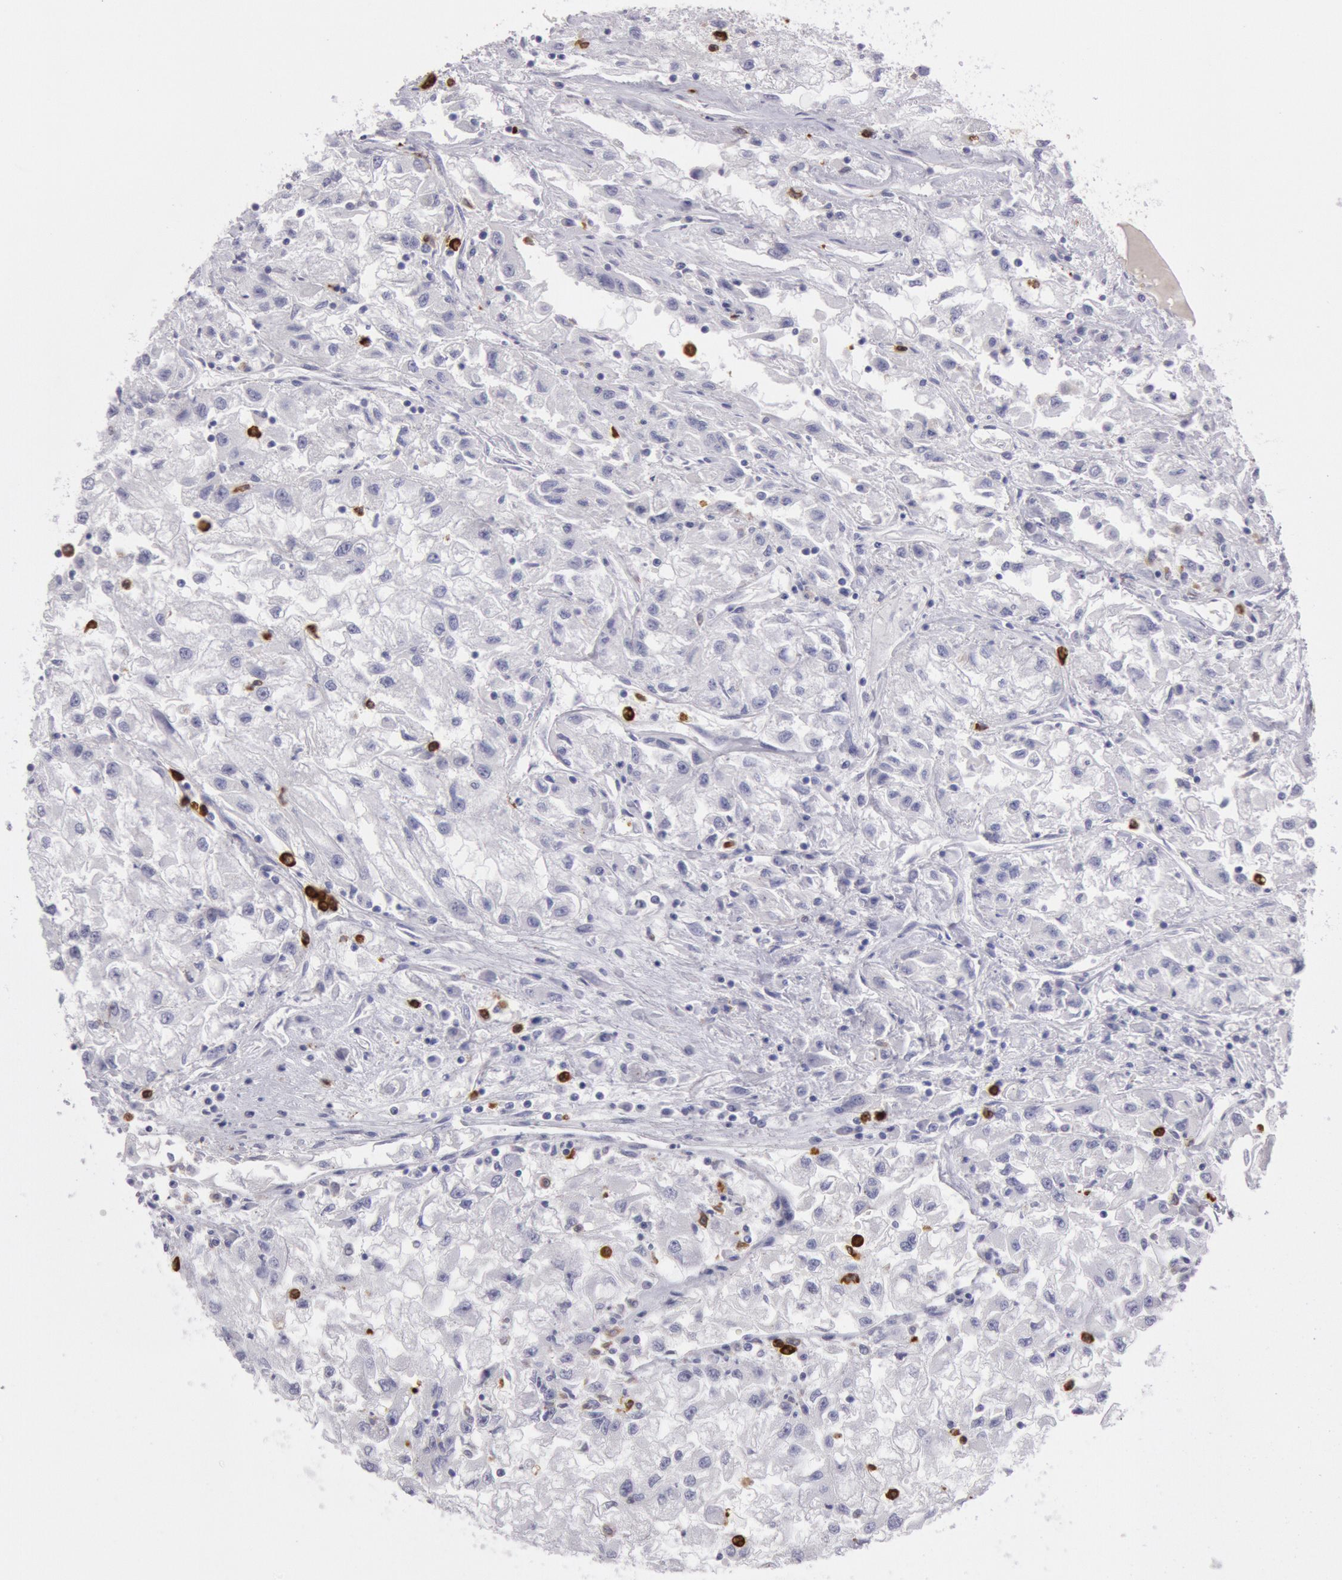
{"staining": {"intensity": "negative", "quantity": "none", "location": "none"}, "tissue": "renal cancer", "cell_type": "Tumor cells", "image_type": "cancer", "snomed": [{"axis": "morphology", "description": "Adenocarcinoma, NOS"}, {"axis": "topography", "description": "Kidney"}], "caption": "The IHC histopathology image has no significant expression in tumor cells of renal cancer (adenocarcinoma) tissue.", "gene": "FCN1", "patient": {"sex": "male", "age": 59}}